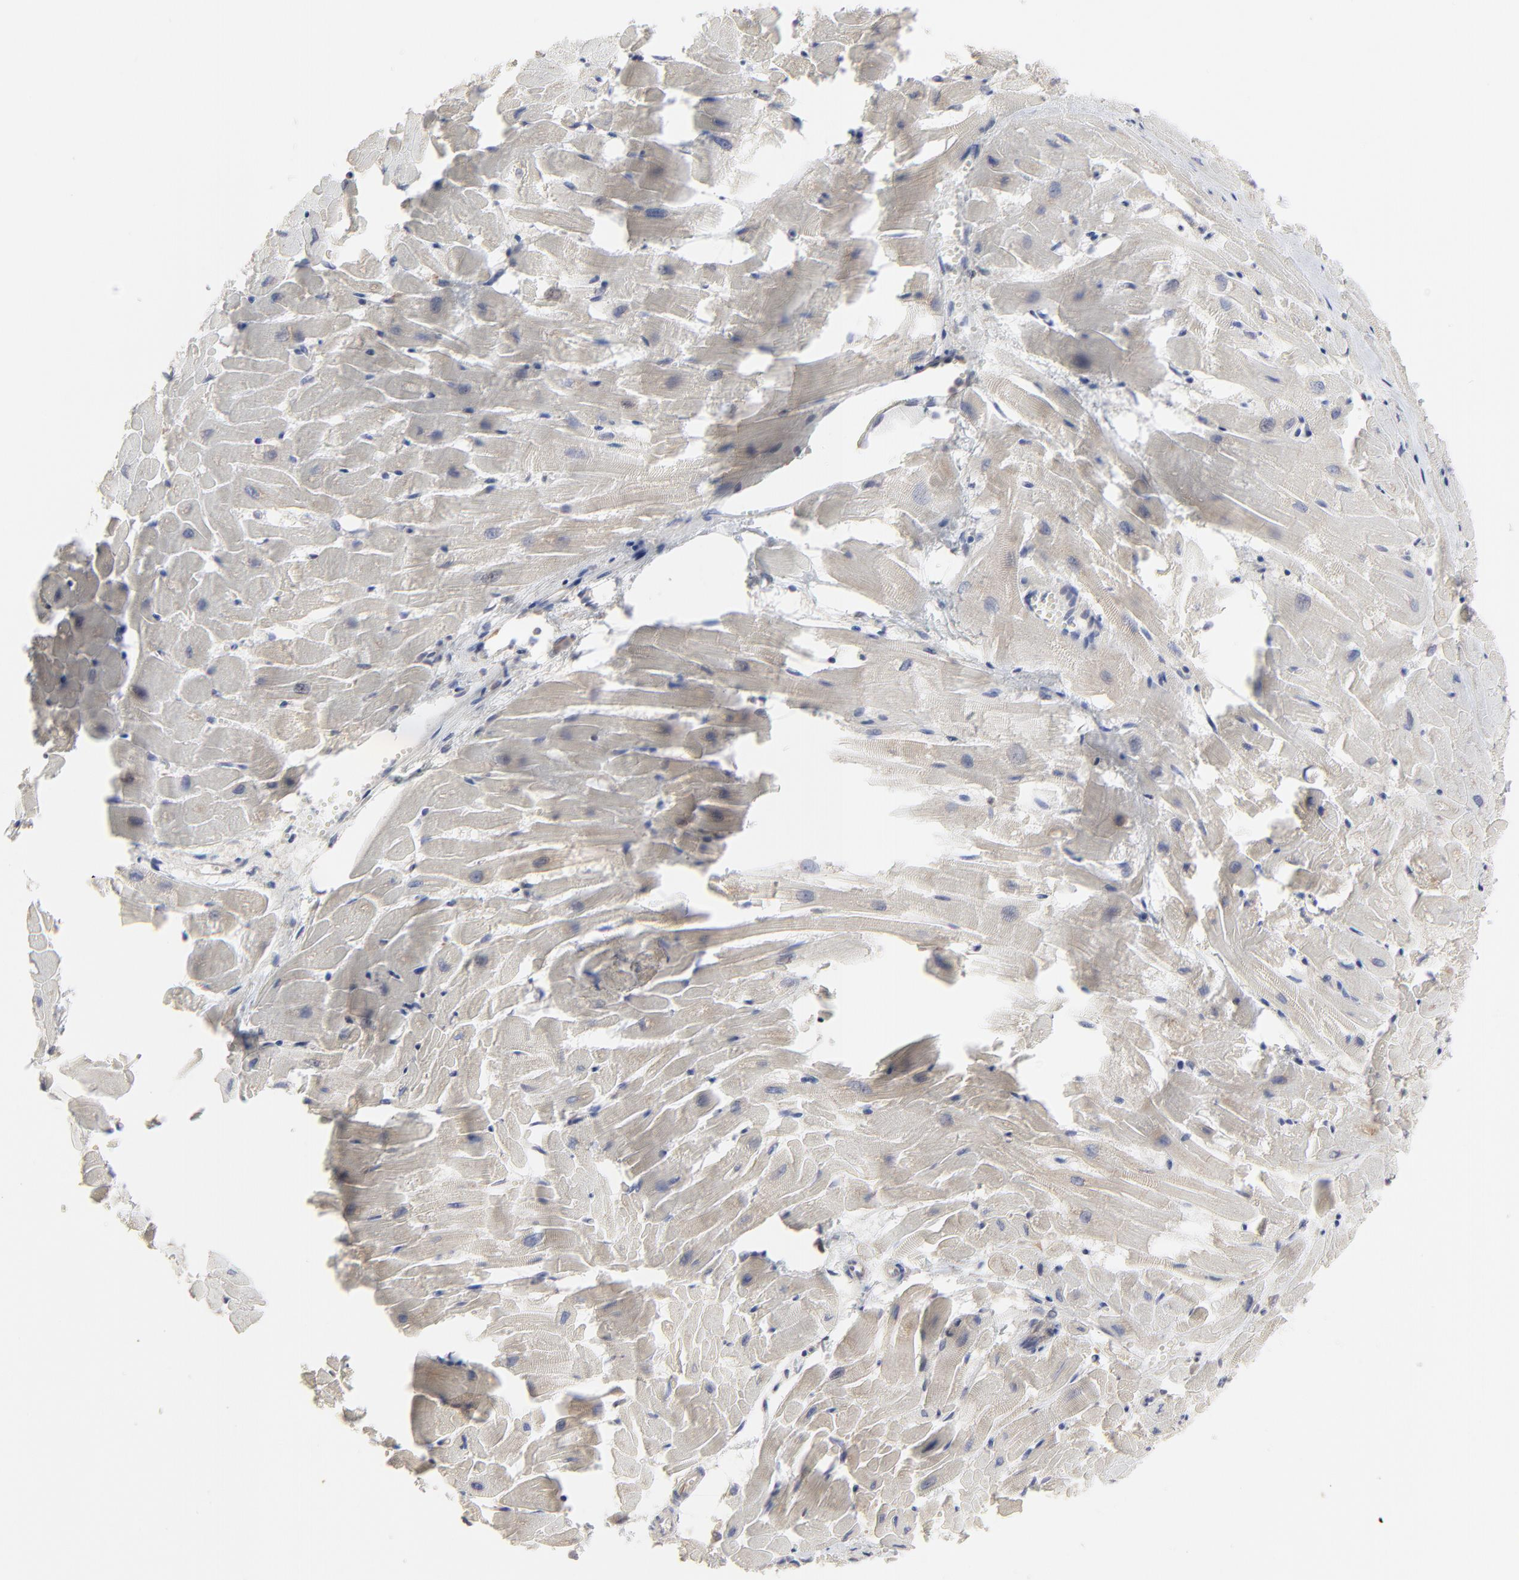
{"staining": {"intensity": "negative", "quantity": "none", "location": "none"}, "tissue": "heart muscle", "cell_type": "Cardiomyocytes", "image_type": "normal", "snomed": [{"axis": "morphology", "description": "Normal tissue, NOS"}, {"axis": "topography", "description": "Heart"}], "caption": "IHC image of normal heart muscle: heart muscle stained with DAB demonstrates no significant protein positivity in cardiomyocytes.", "gene": "RAB9A", "patient": {"sex": "female", "age": 19}}